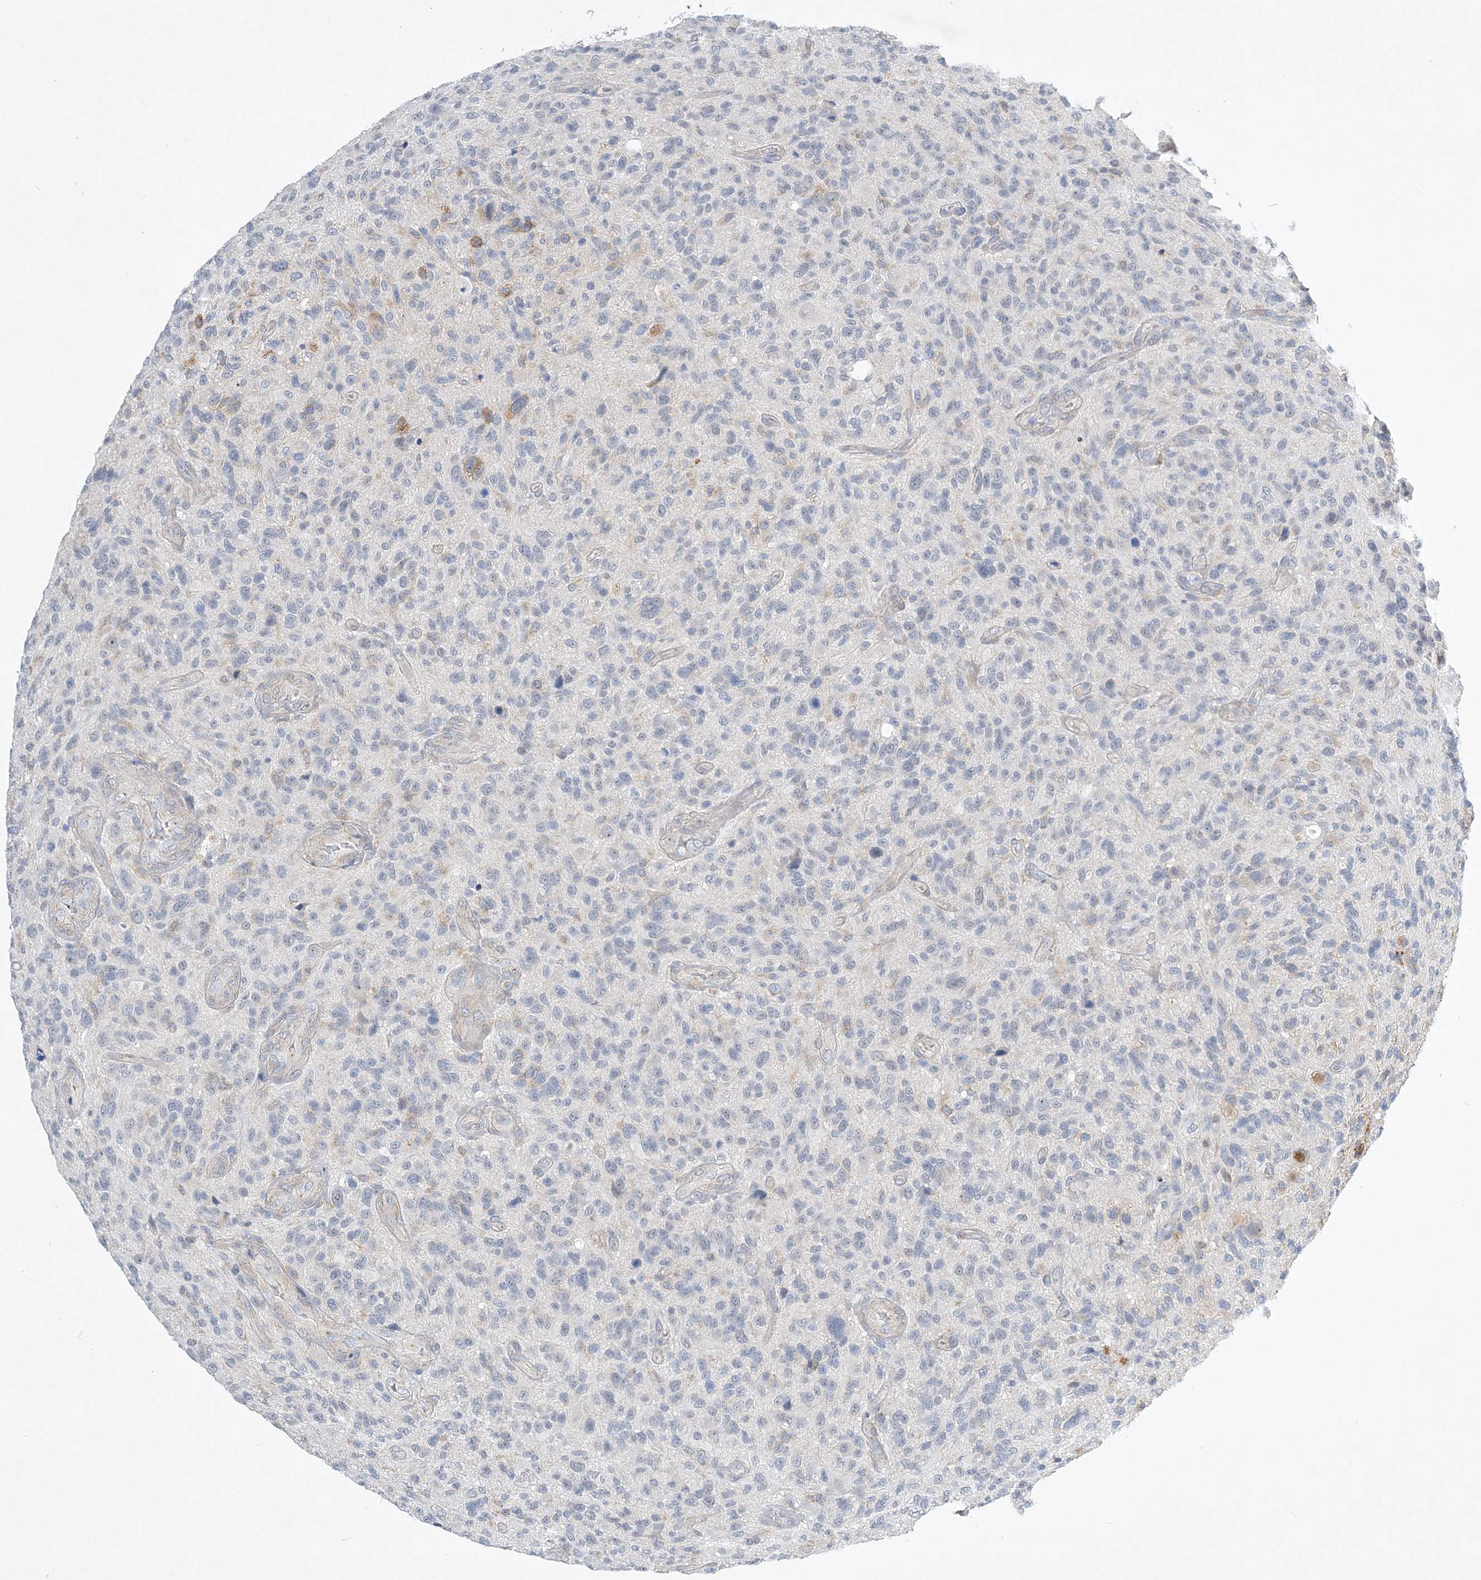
{"staining": {"intensity": "negative", "quantity": "none", "location": "none"}, "tissue": "glioma", "cell_type": "Tumor cells", "image_type": "cancer", "snomed": [{"axis": "morphology", "description": "Glioma, malignant, High grade"}, {"axis": "topography", "description": "Brain"}], "caption": "This is a photomicrograph of IHC staining of malignant high-grade glioma, which shows no expression in tumor cells.", "gene": "ANKRD35", "patient": {"sex": "male", "age": 47}}